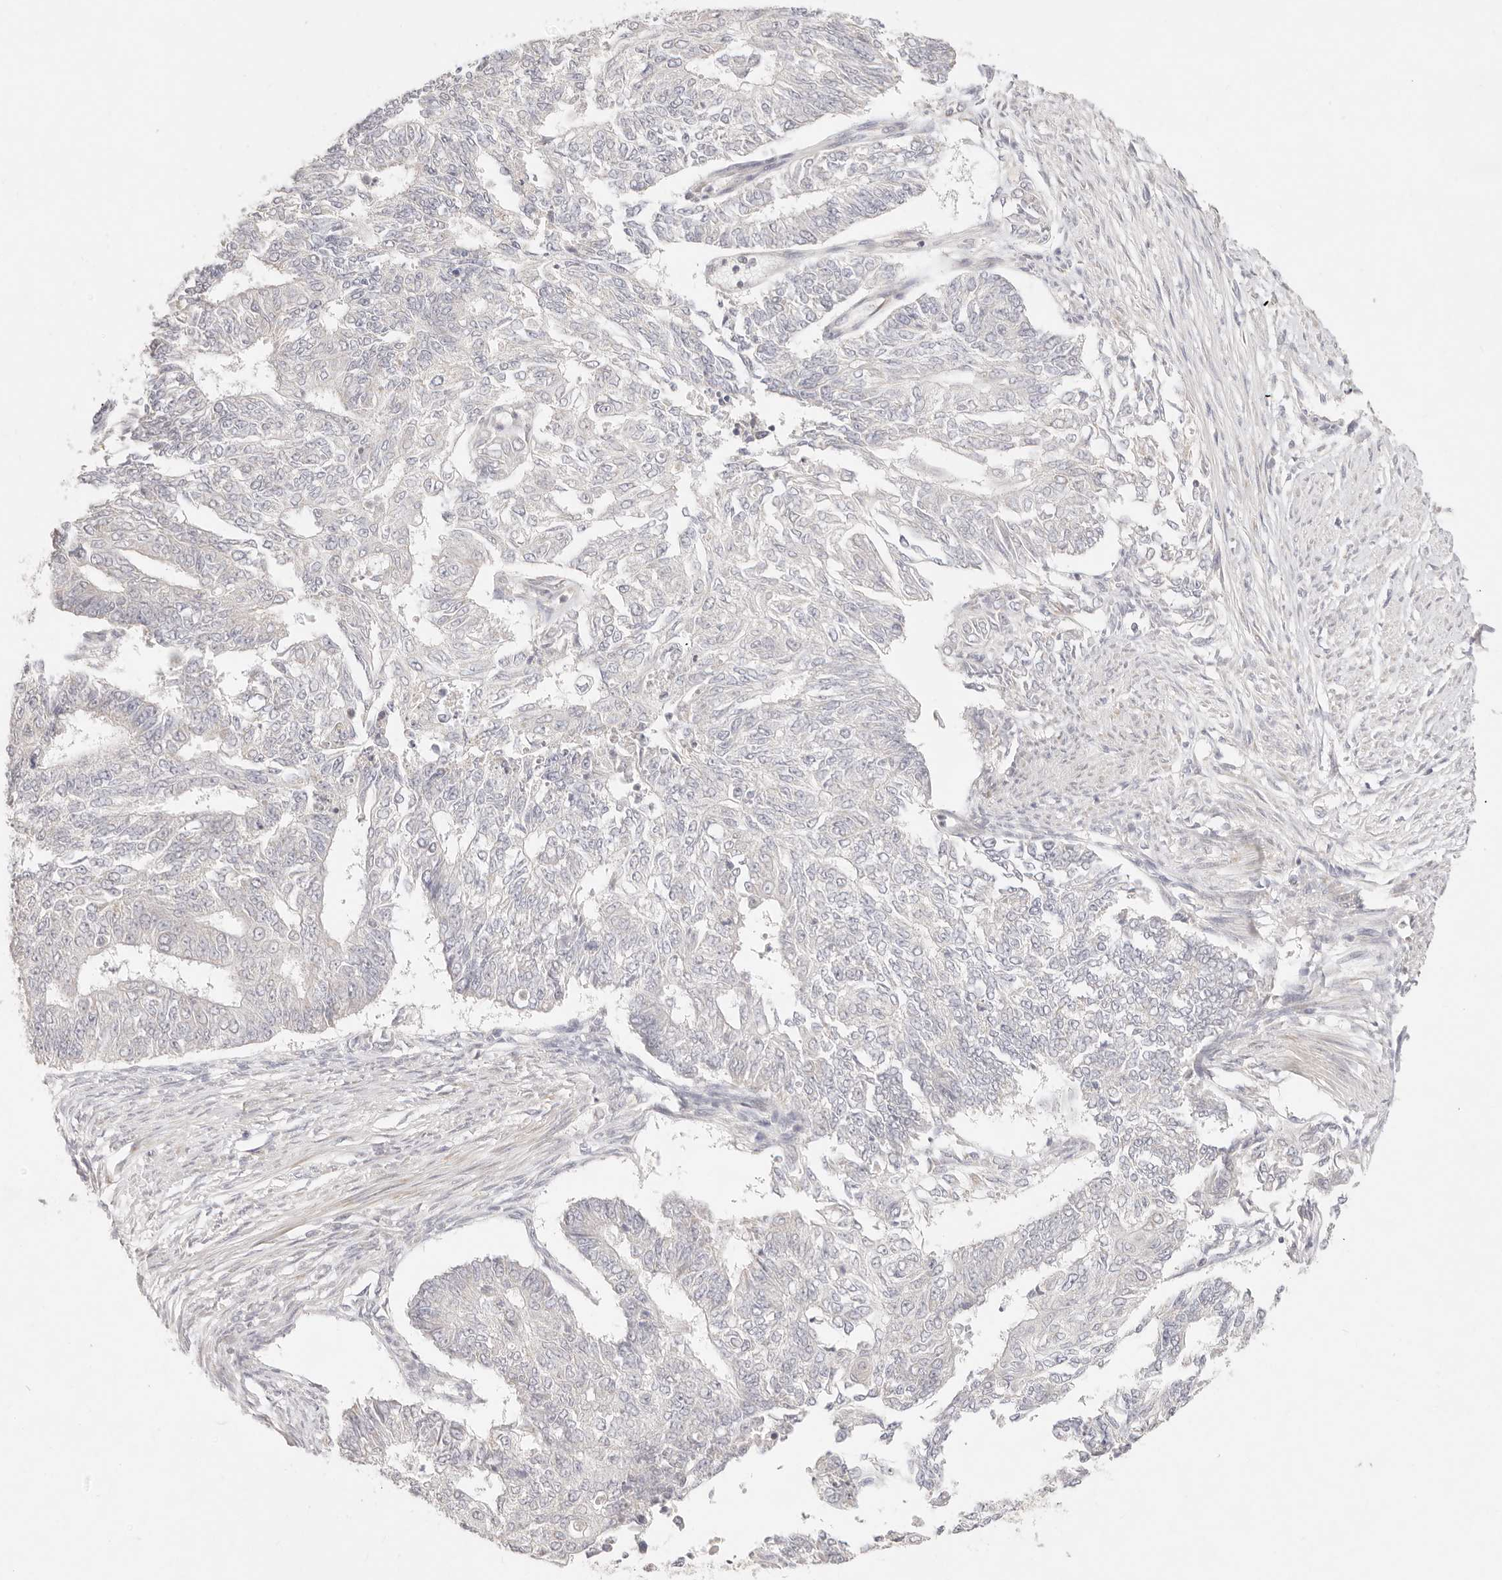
{"staining": {"intensity": "negative", "quantity": "none", "location": "none"}, "tissue": "endometrial cancer", "cell_type": "Tumor cells", "image_type": "cancer", "snomed": [{"axis": "morphology", "description": "Adenocarcinoma, NOS"}, {"axis": "topography", "description": "Endometrium"}], "caption": "Endometrial cancer was stained to show a protein in brown. There is no significant positivity in tumor cells.", "gene": "GPR156", "patient": {"sex": "female", "age": 32}}